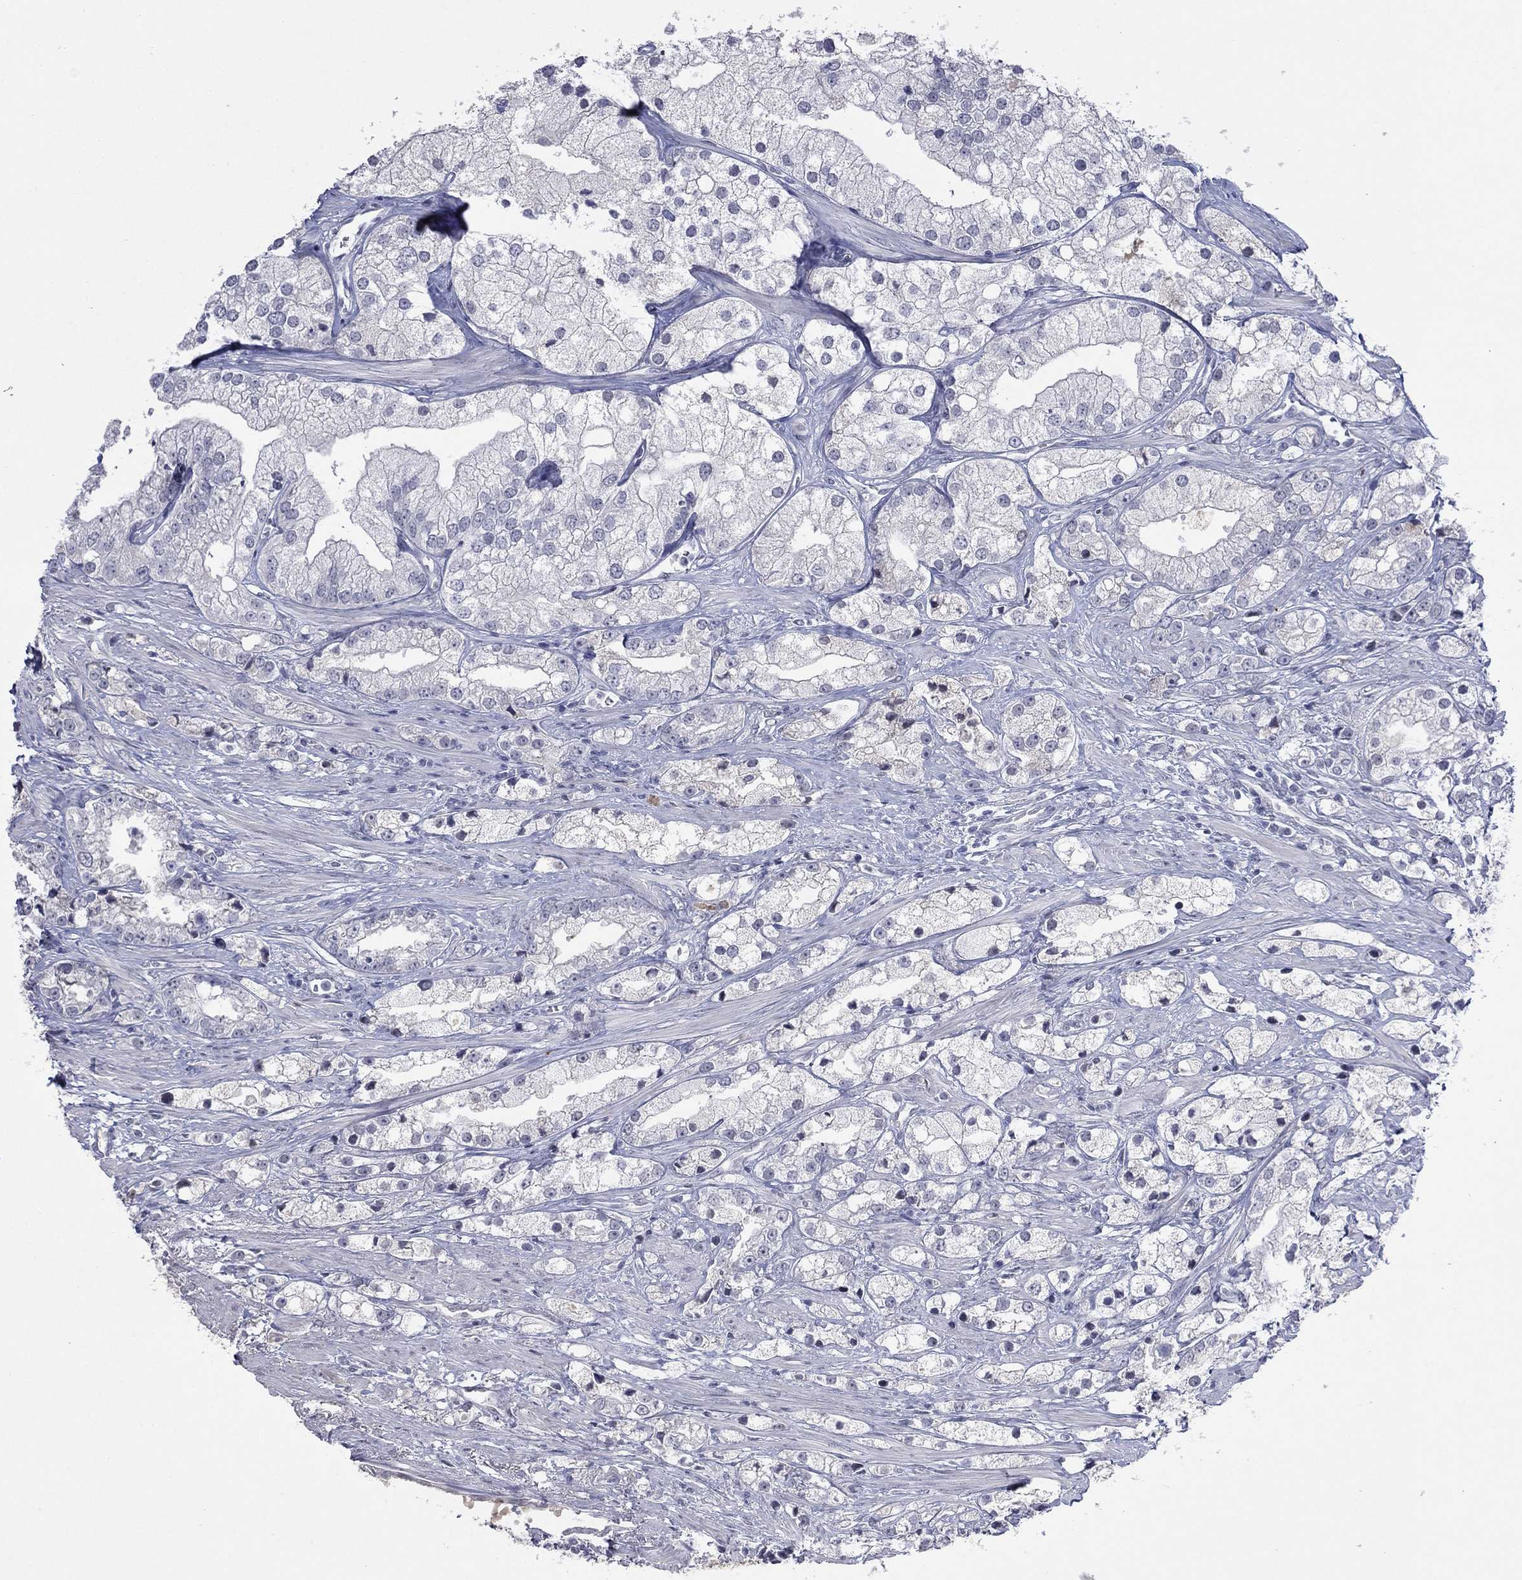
{"staining": {"intensity": "negative", "quantity": "none", "location": "none"}, "tissue": "prostate cancer", "cell_type": "Tumor cells", "image_type": "cancer", "snomed": [{"axis": "morphology", "description": "Adenocarcinoma, NOS"}, {"axis": "topography", "description": "Prostate and seminal vesicle, NOS"}, {"axis": "topography", "description": "Prostate"}], "caption": "There is no significant positivity in tumor cells of prostate cancer.", "gene": "SLC51A", "patient": {"sex": "male", "age": 79}}